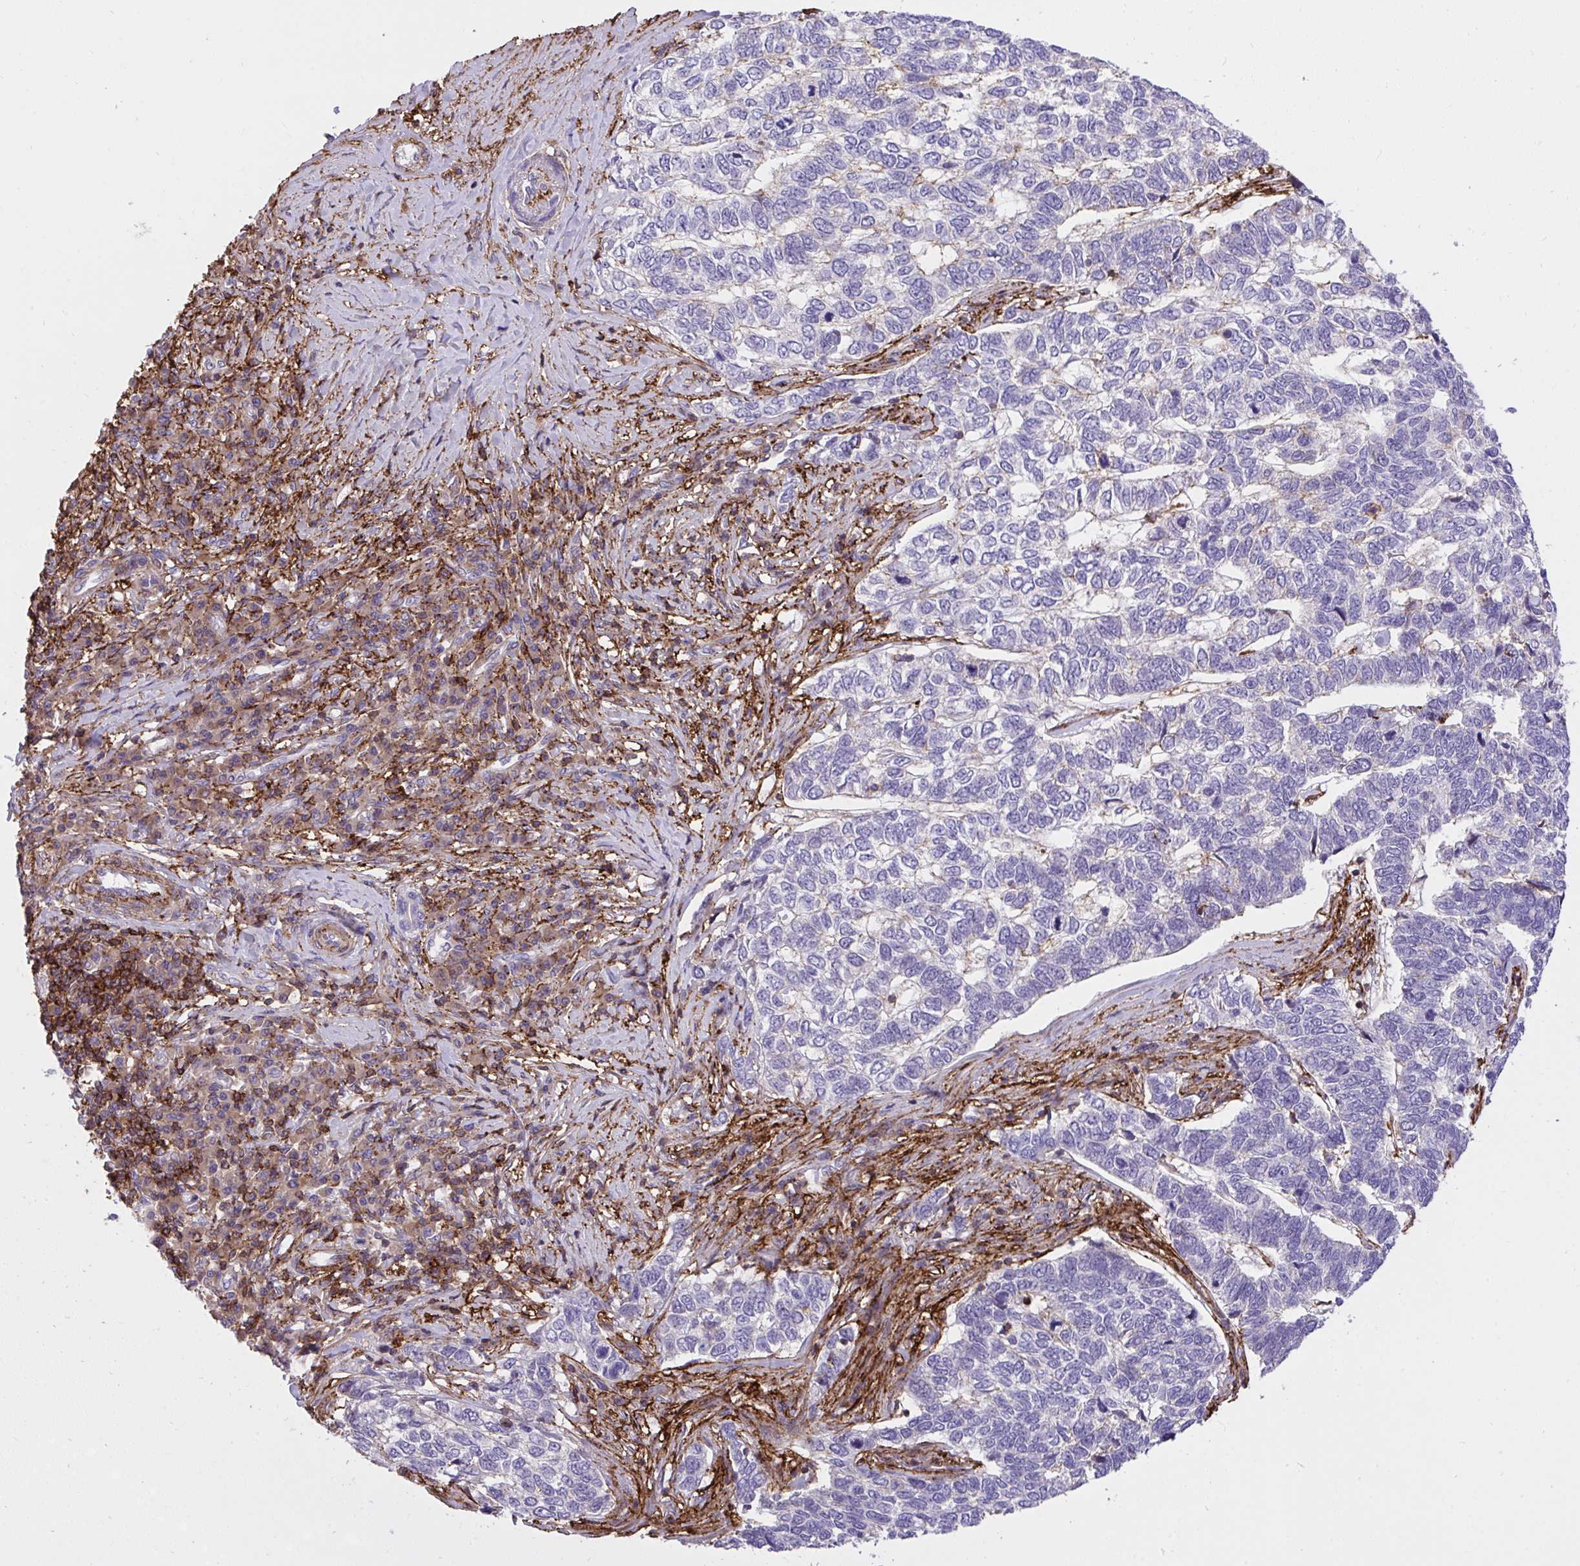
{"staining": {"intensity": "negative", "quantity": "none", "location": "none"}, "tissue": "skin cancer", "cell_type": "Tumor cells", "image_type": "cancer", "snomed": [{"axis": "morphology", "description": "Basal cell carcinoma"}, {"axis": "topography", "description": "Skin"}], "caption": "IHC micrograph of neoplastic tissue: skin basal cell carcinoma stained with DAB displays no significant protein positivity in tumor cells.", "gene": "ERI1", "patient": {"sex": "female", "age": 65}}